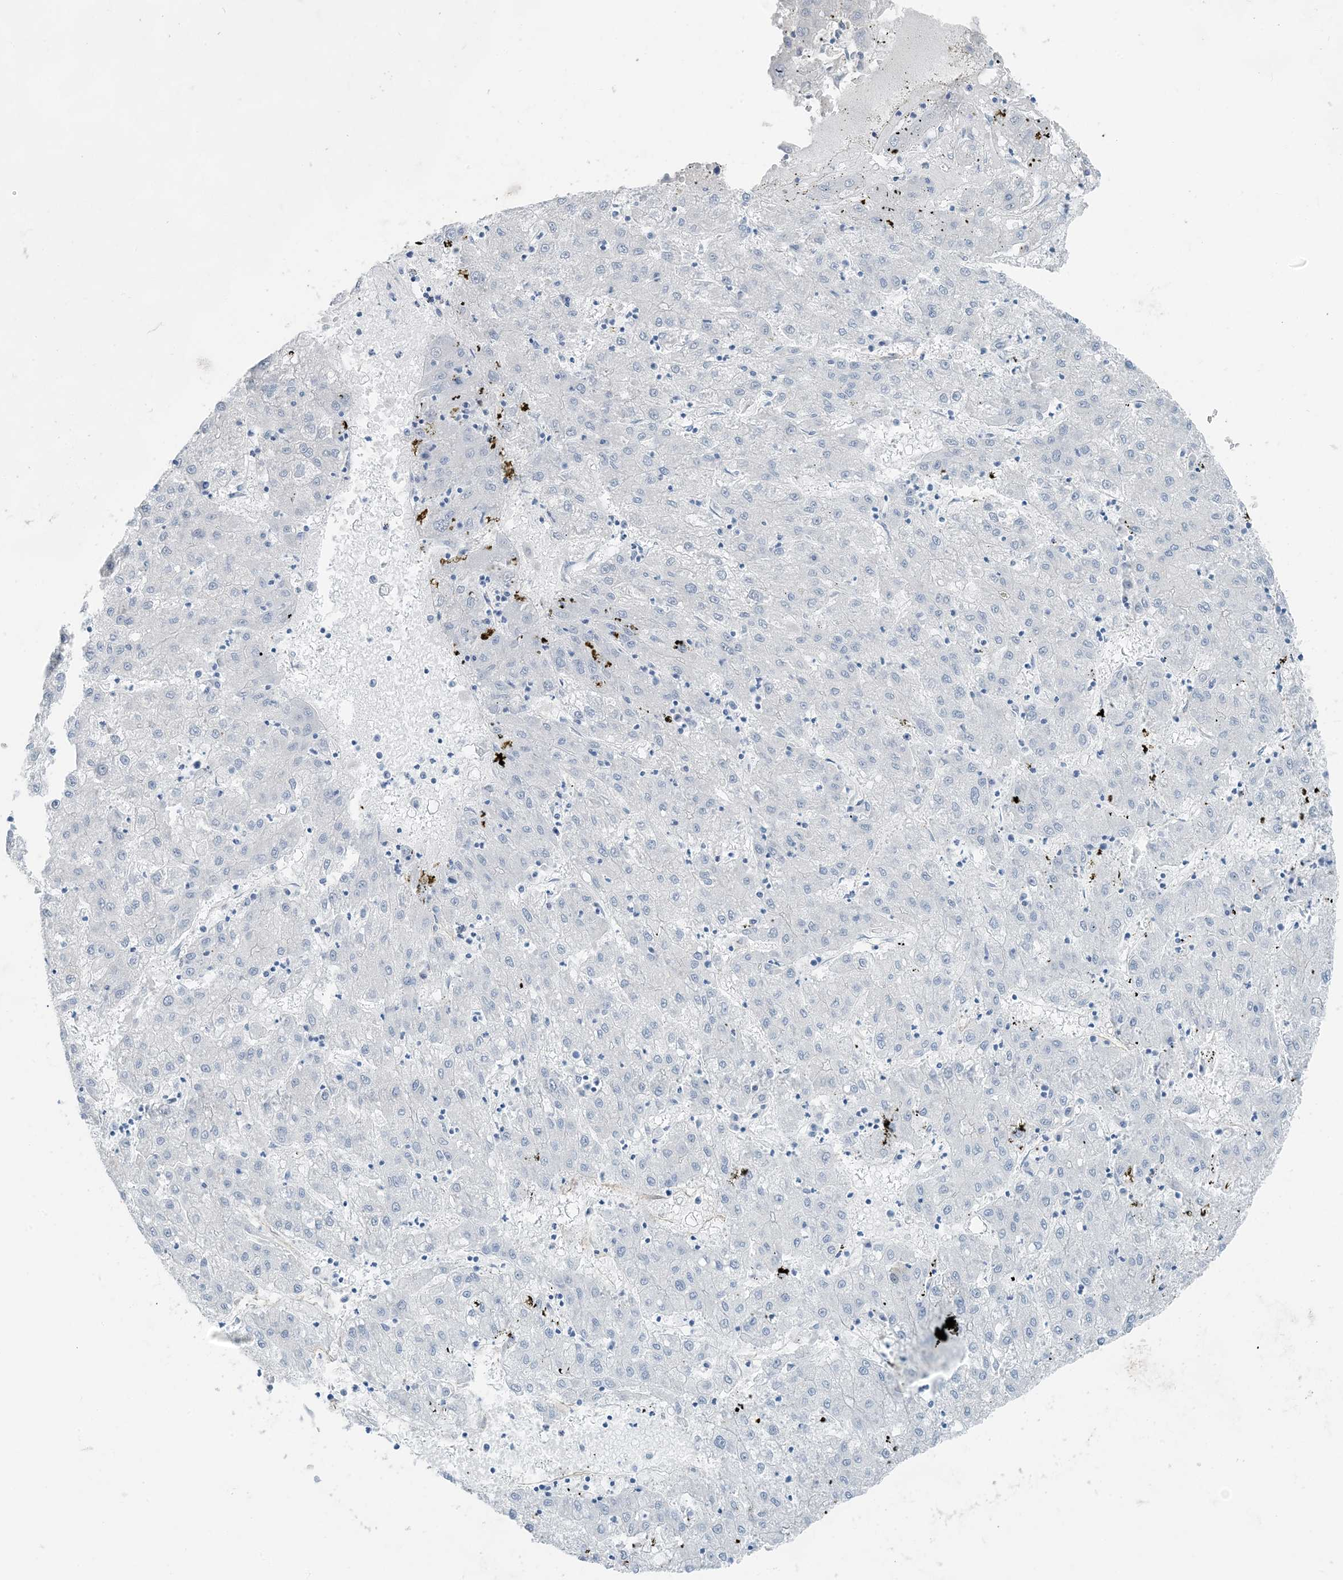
{"staining": {"intensity": "negative", "quantity": "none", "location": "none"}, "tissue": "liver cancer", "cell_type": "Tumor cells", "image_type": "cancer", "snomed": [{"axis": "morphology", "description": "Carcinoma, Hepatocellular, NOS"}, {"axis": "topography", "description": "Liver"}], "caption": "The IHC histopathology image has no significant staining in tumor cells of liver cancer tissue.", "gene": "PGM5", "patient": {"sex": "male", "age": 72}}